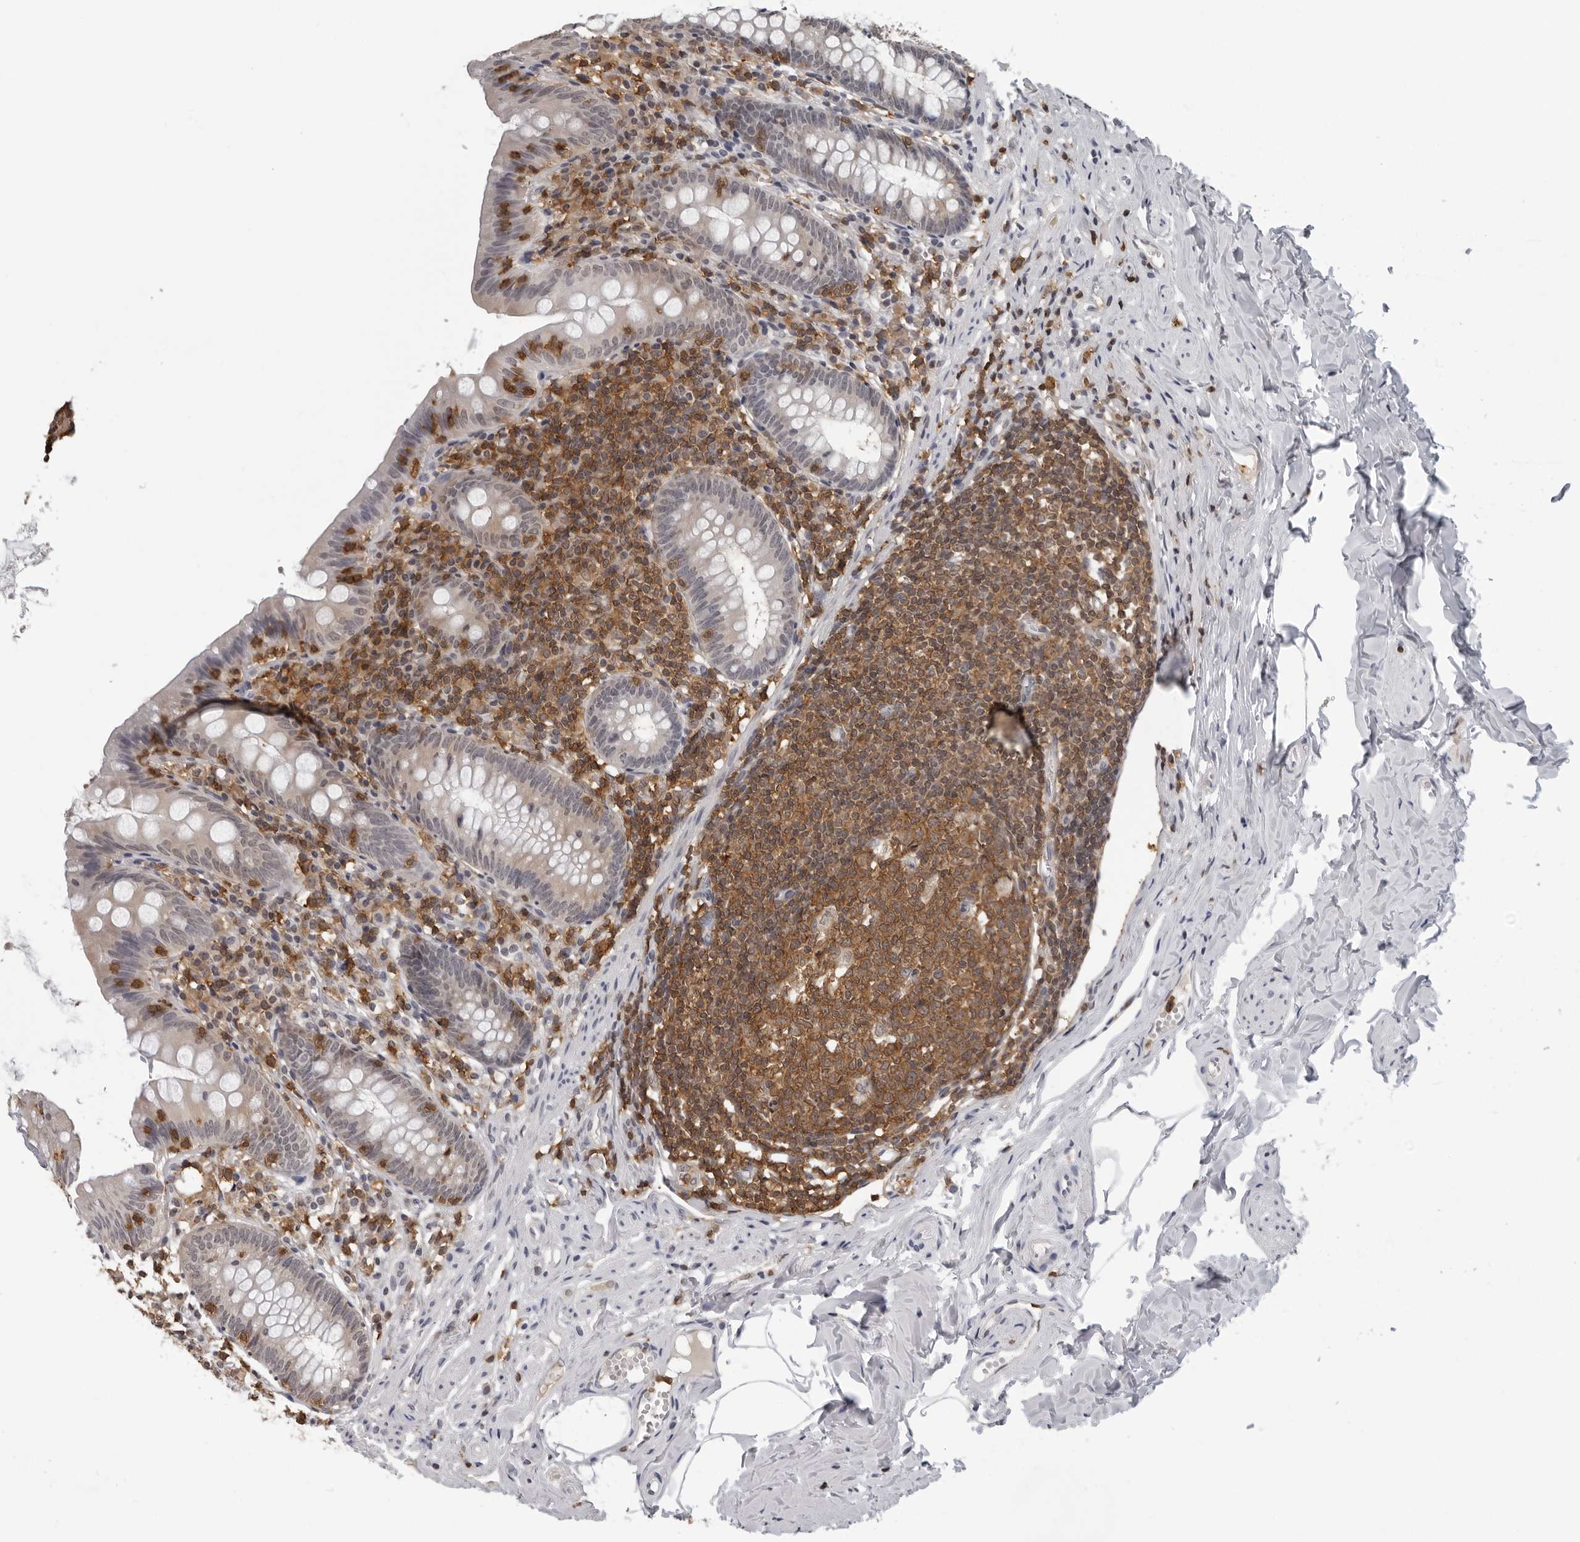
{"staining": {"intensity": "weak", "quantity": "<25%", "location": "cytoplasmic/membranous"}, "tissue": "appendix", "cell_type": "Glandular cells", "image_type": "normal", "snomed": [{"axis": "morphology", "description": "Normal tissue, NOS"}, {"axis": "topography", "description": "Appendix"}], "caption": "This is an immunohistochemistry (IHC) micrograph of unremarkable human appendix. There is no positivity in glandular cells.", "gene": "HSPH1", "patient": {"sex": "male", "age": 52}}